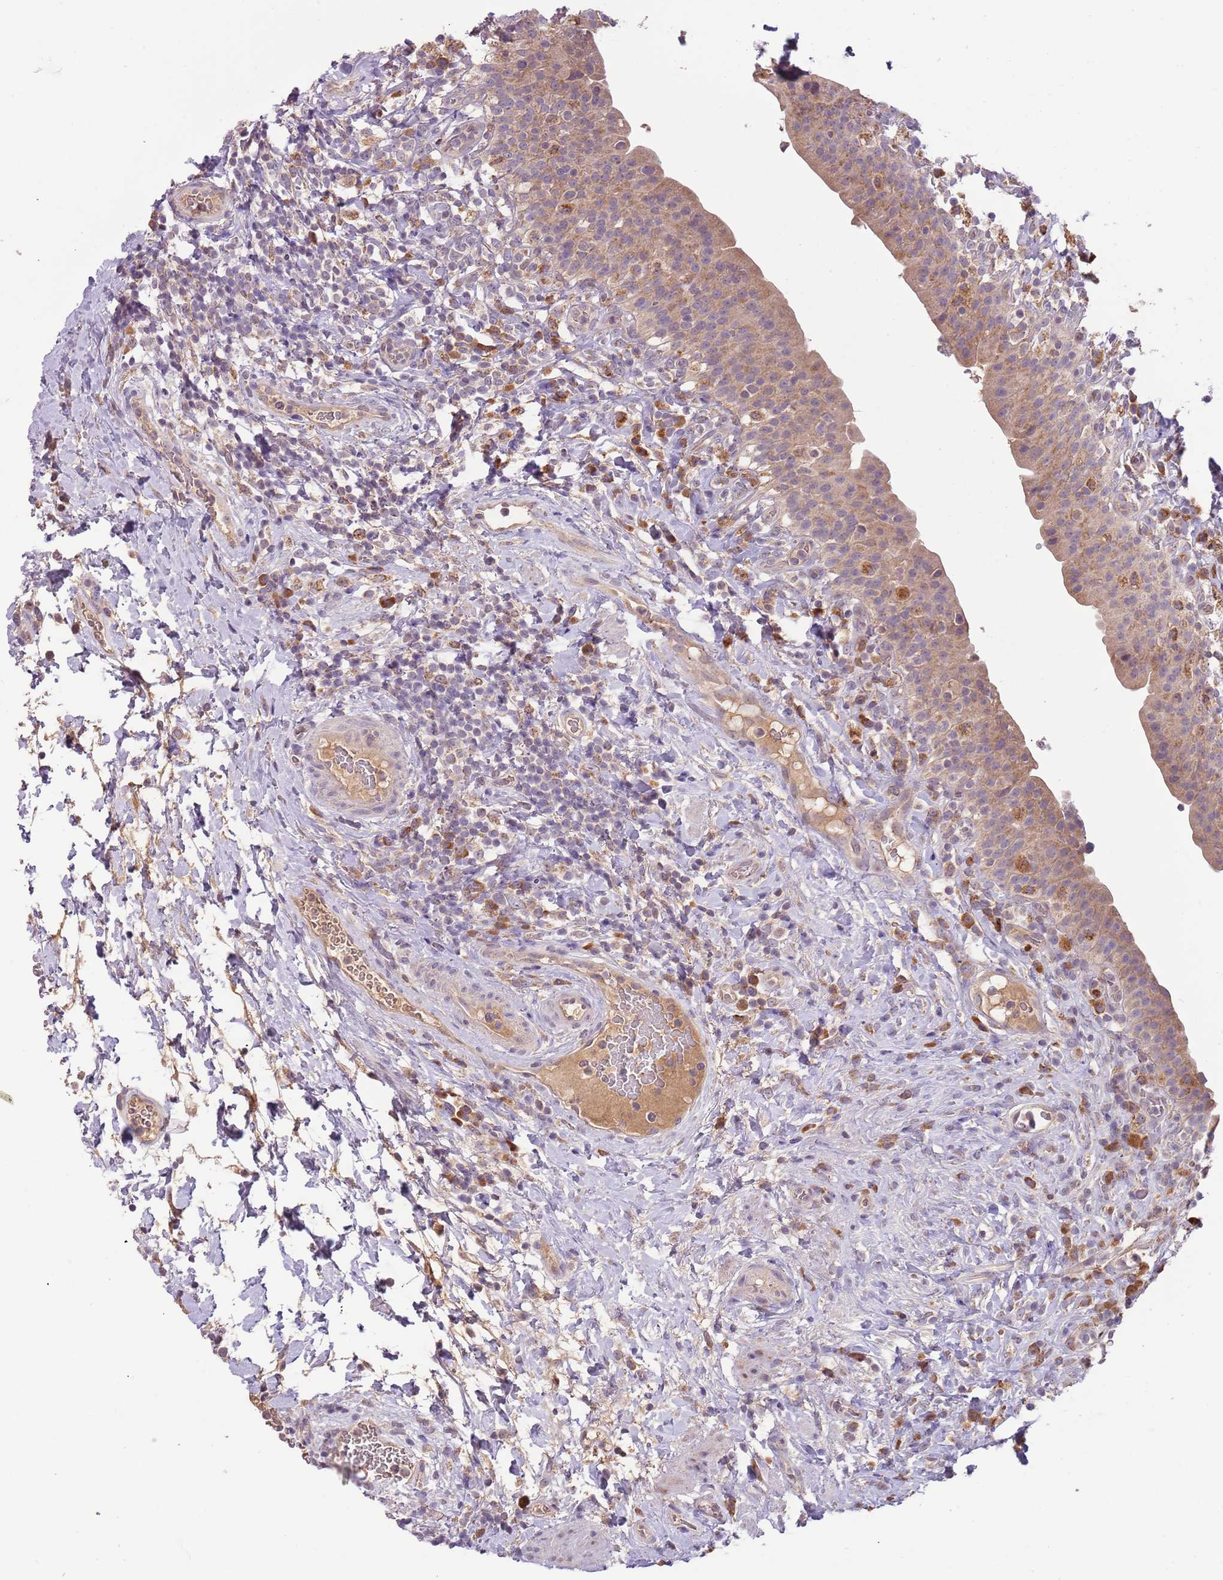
{"staining": {"intensity": "weak", "quantity": ">75%", "location": "cytoplasmic/membranous"}, "tissue": "urinary bladder", "cell_type": "Urothelial cells", "image_type": "normal", "snomed": [{"axis": "morphology", "description": "Normal tissue, NOS"}, {"axis": "morphology", "description": "Inflammation, NOS"}, {"axis": "topography", "description": "Urinary bladder"}], "caption": "A high-resolution photomicrograph shows immunohistochemistry (IHC) staining of benign urinary bladder, which exhibits weak cytoplasmic/membranous positivity in approximately >75% of urothelial cells.", "gene": "FECH", "patient": {"sex": "male", "age": 64}}